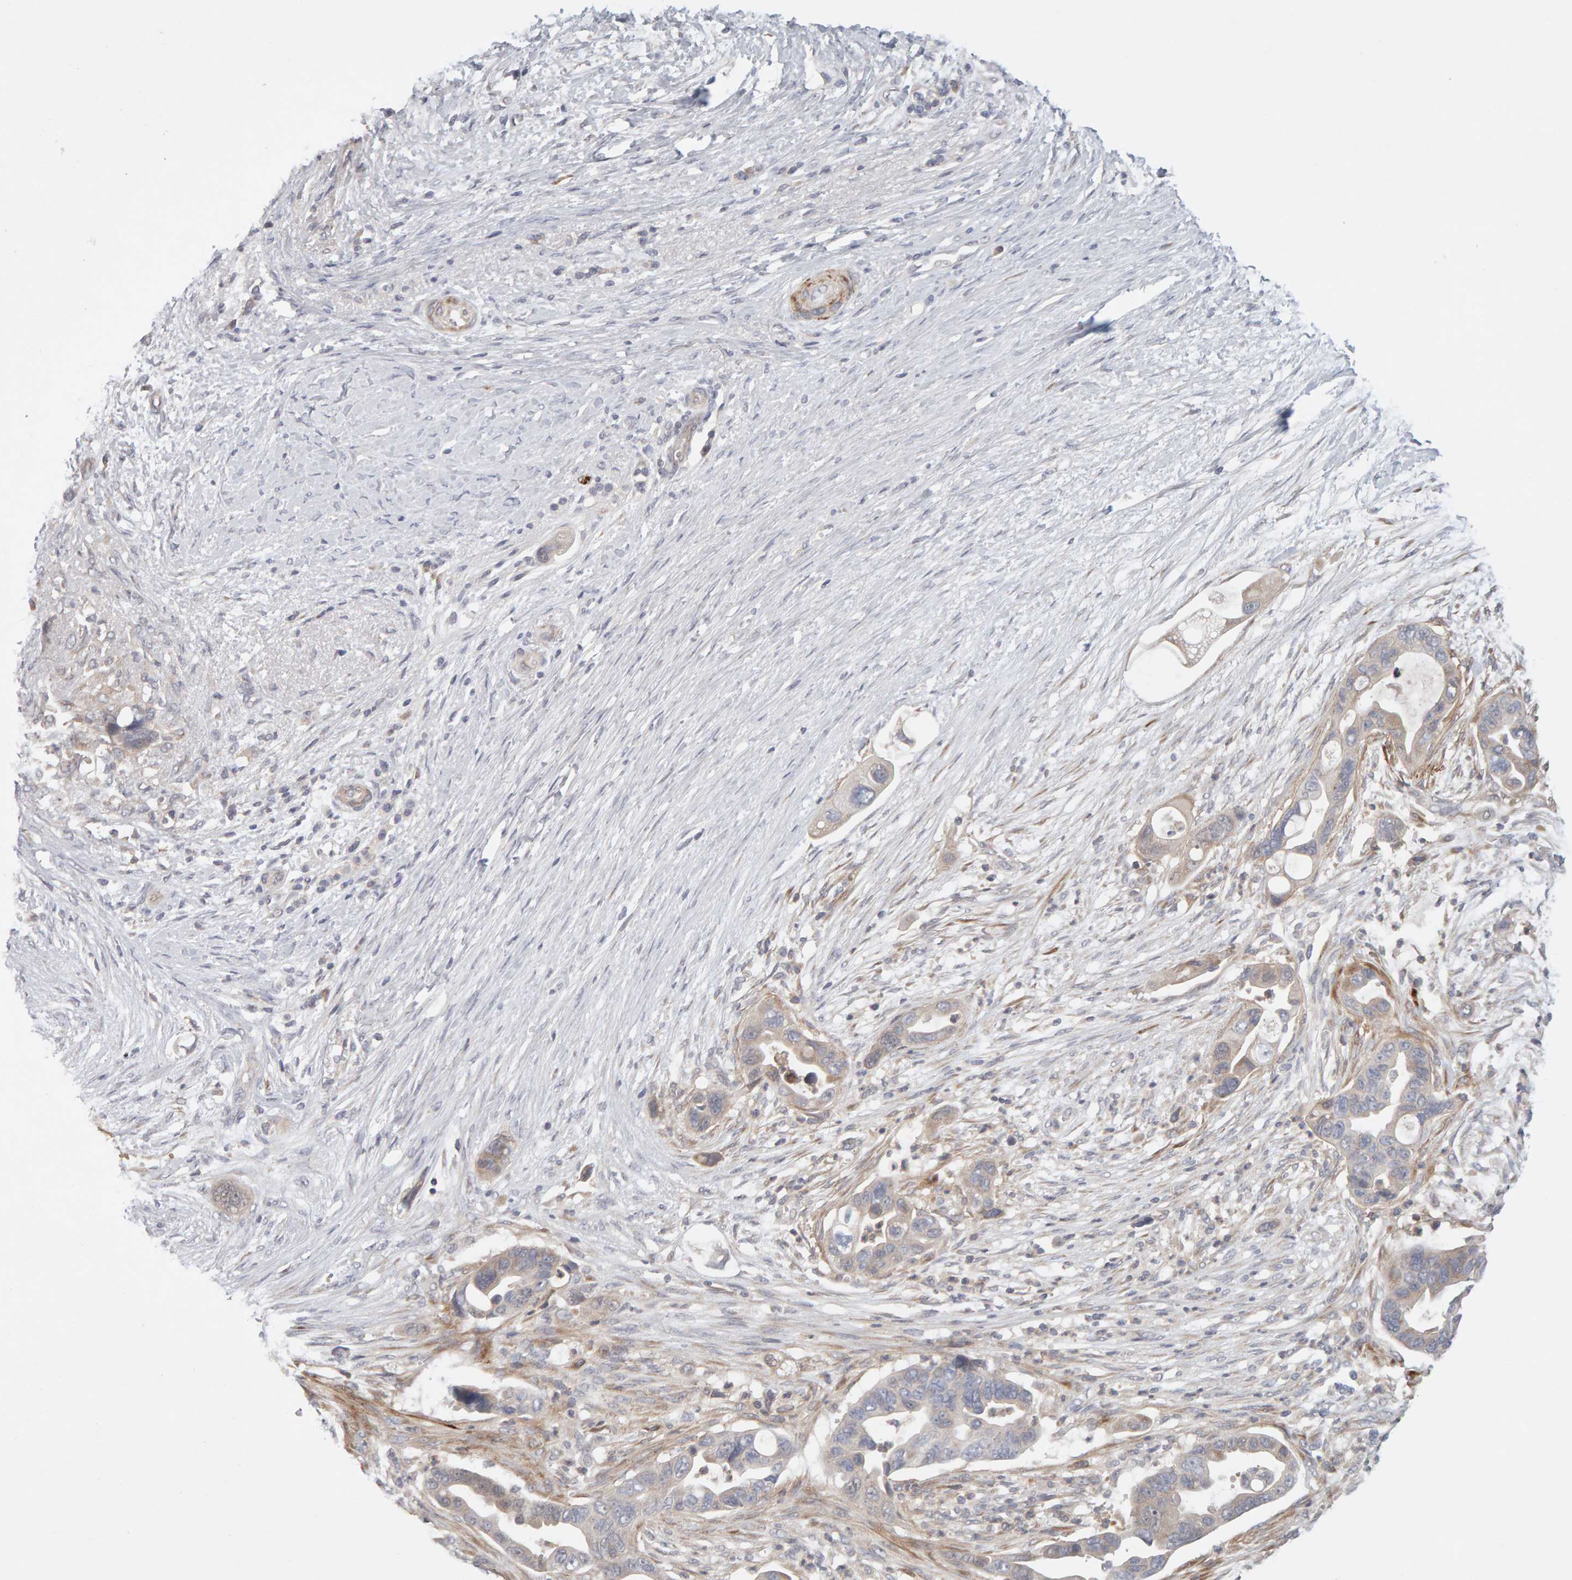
{"staining": {"intensity": "weak", "quantity": "25%-75%", "location": "cytoplasmic/membranous"}, "tissue": "pancreatic cancer", "cell_type": "Tumor cells", "image_type": "cancer", "snomed": [{"axis": "morphology", "description": "Adenocarcinoma, NOS"}, {"axis": "topography", "description": "Pancreas"}], "caption": "Pancreatic adenocarcinoma stained with a protein marker reveals weak staining in tumor cells.", "gene": "NUDCD1", "patient": {"sex": "female", "age": 72}}